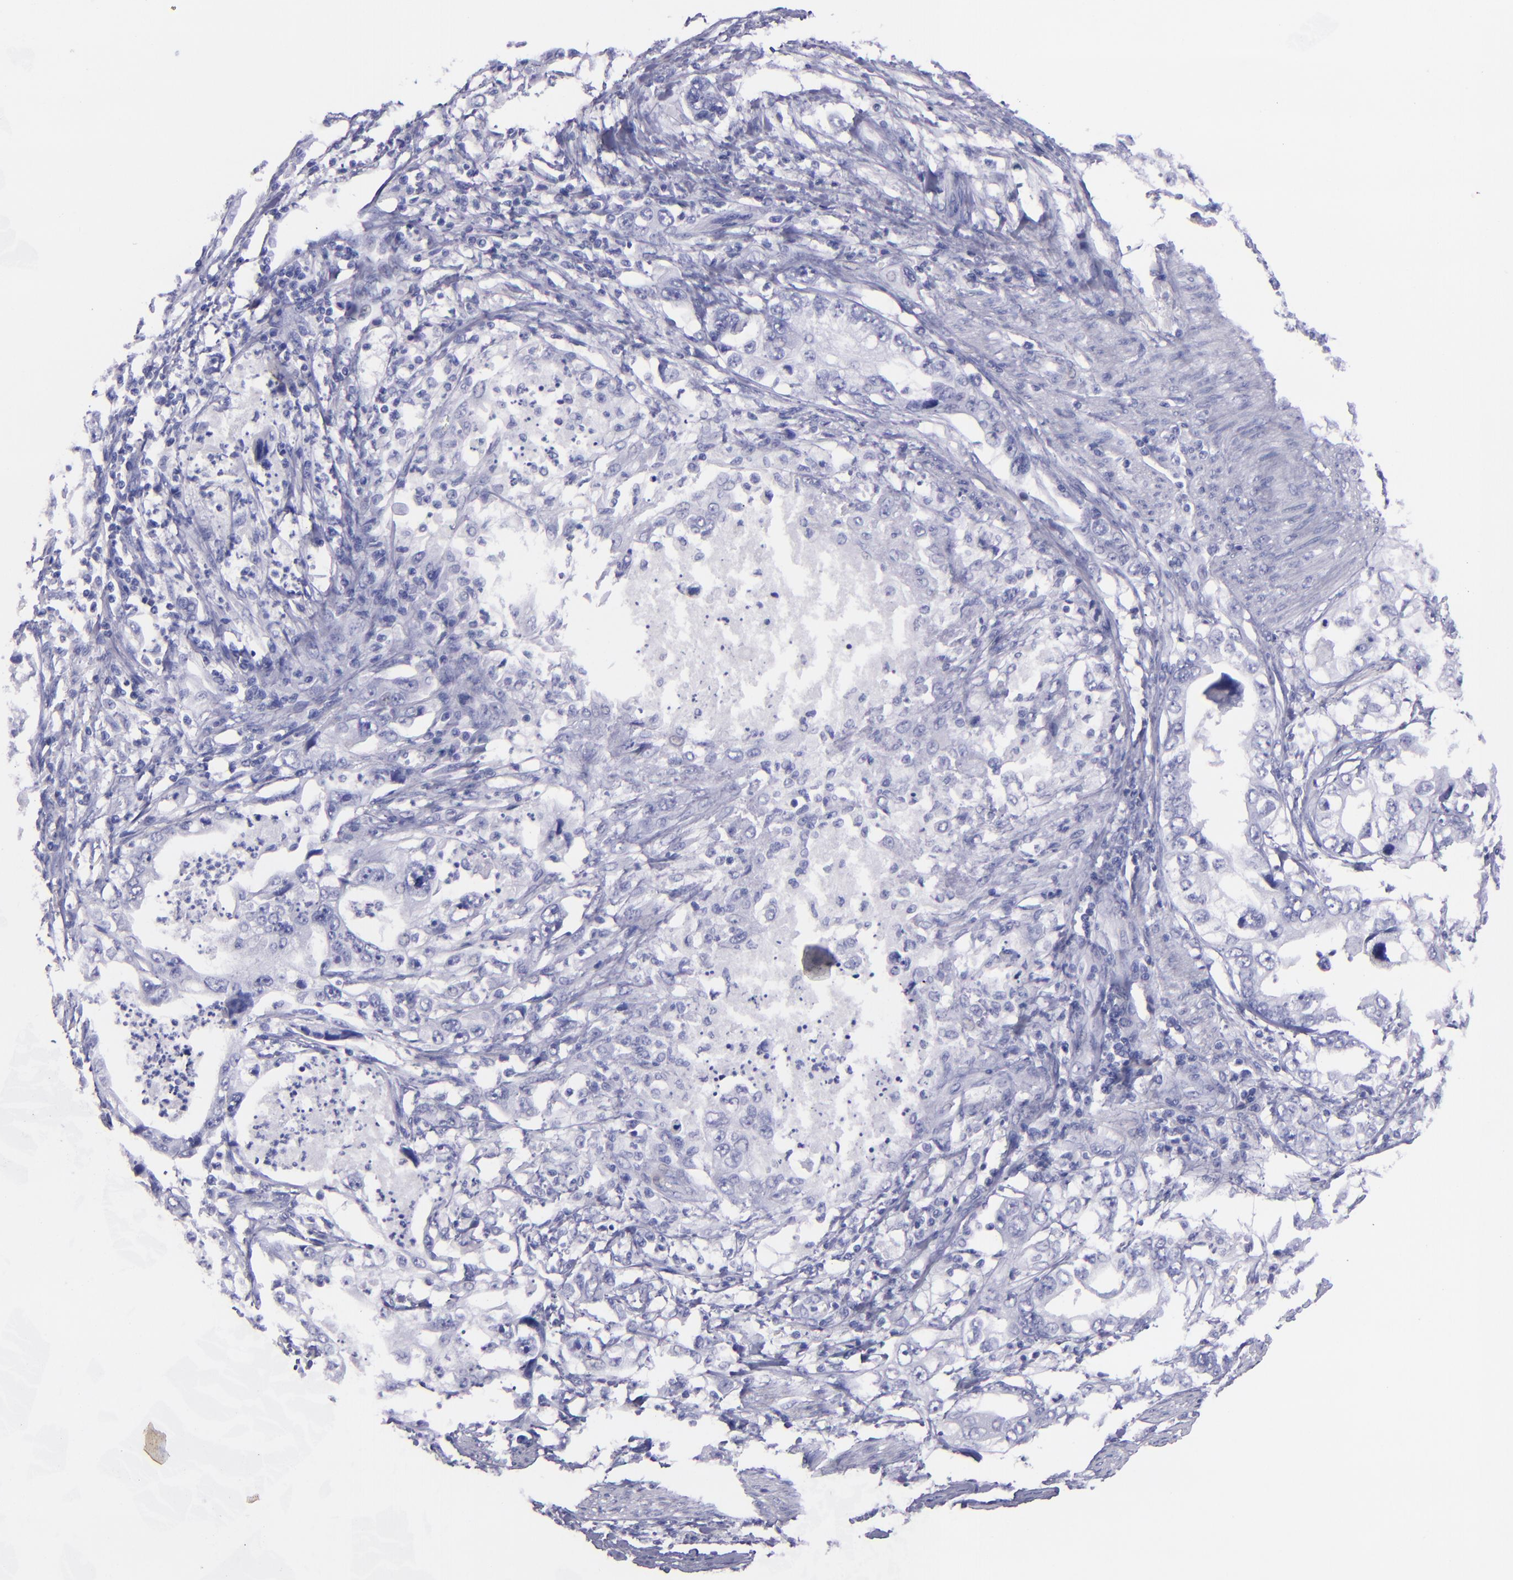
{"staining": {"intensity": "negative", "quantity": "none", "location": "none"}, "tissue": "stomach cancer", "cell_type": "Tumor cells", "image_type": "cancer", "snomed": [{"axis": "morphology", "description": "Adenocarcinoma, NOS"}, {"axis": "topography", "description": "Pancreas"}, {"axis": "topography", "description": "Stomach, upper"}], "caption": "Immunohistochemistry histopathology image of neoplastic tissue: human stomach cancer (adenocarcinoma) stained with DAB shows no significant protein positivity in tumor cells.", "gene": "TNNT3", "patient": {"sex": "male", "age": 77}}